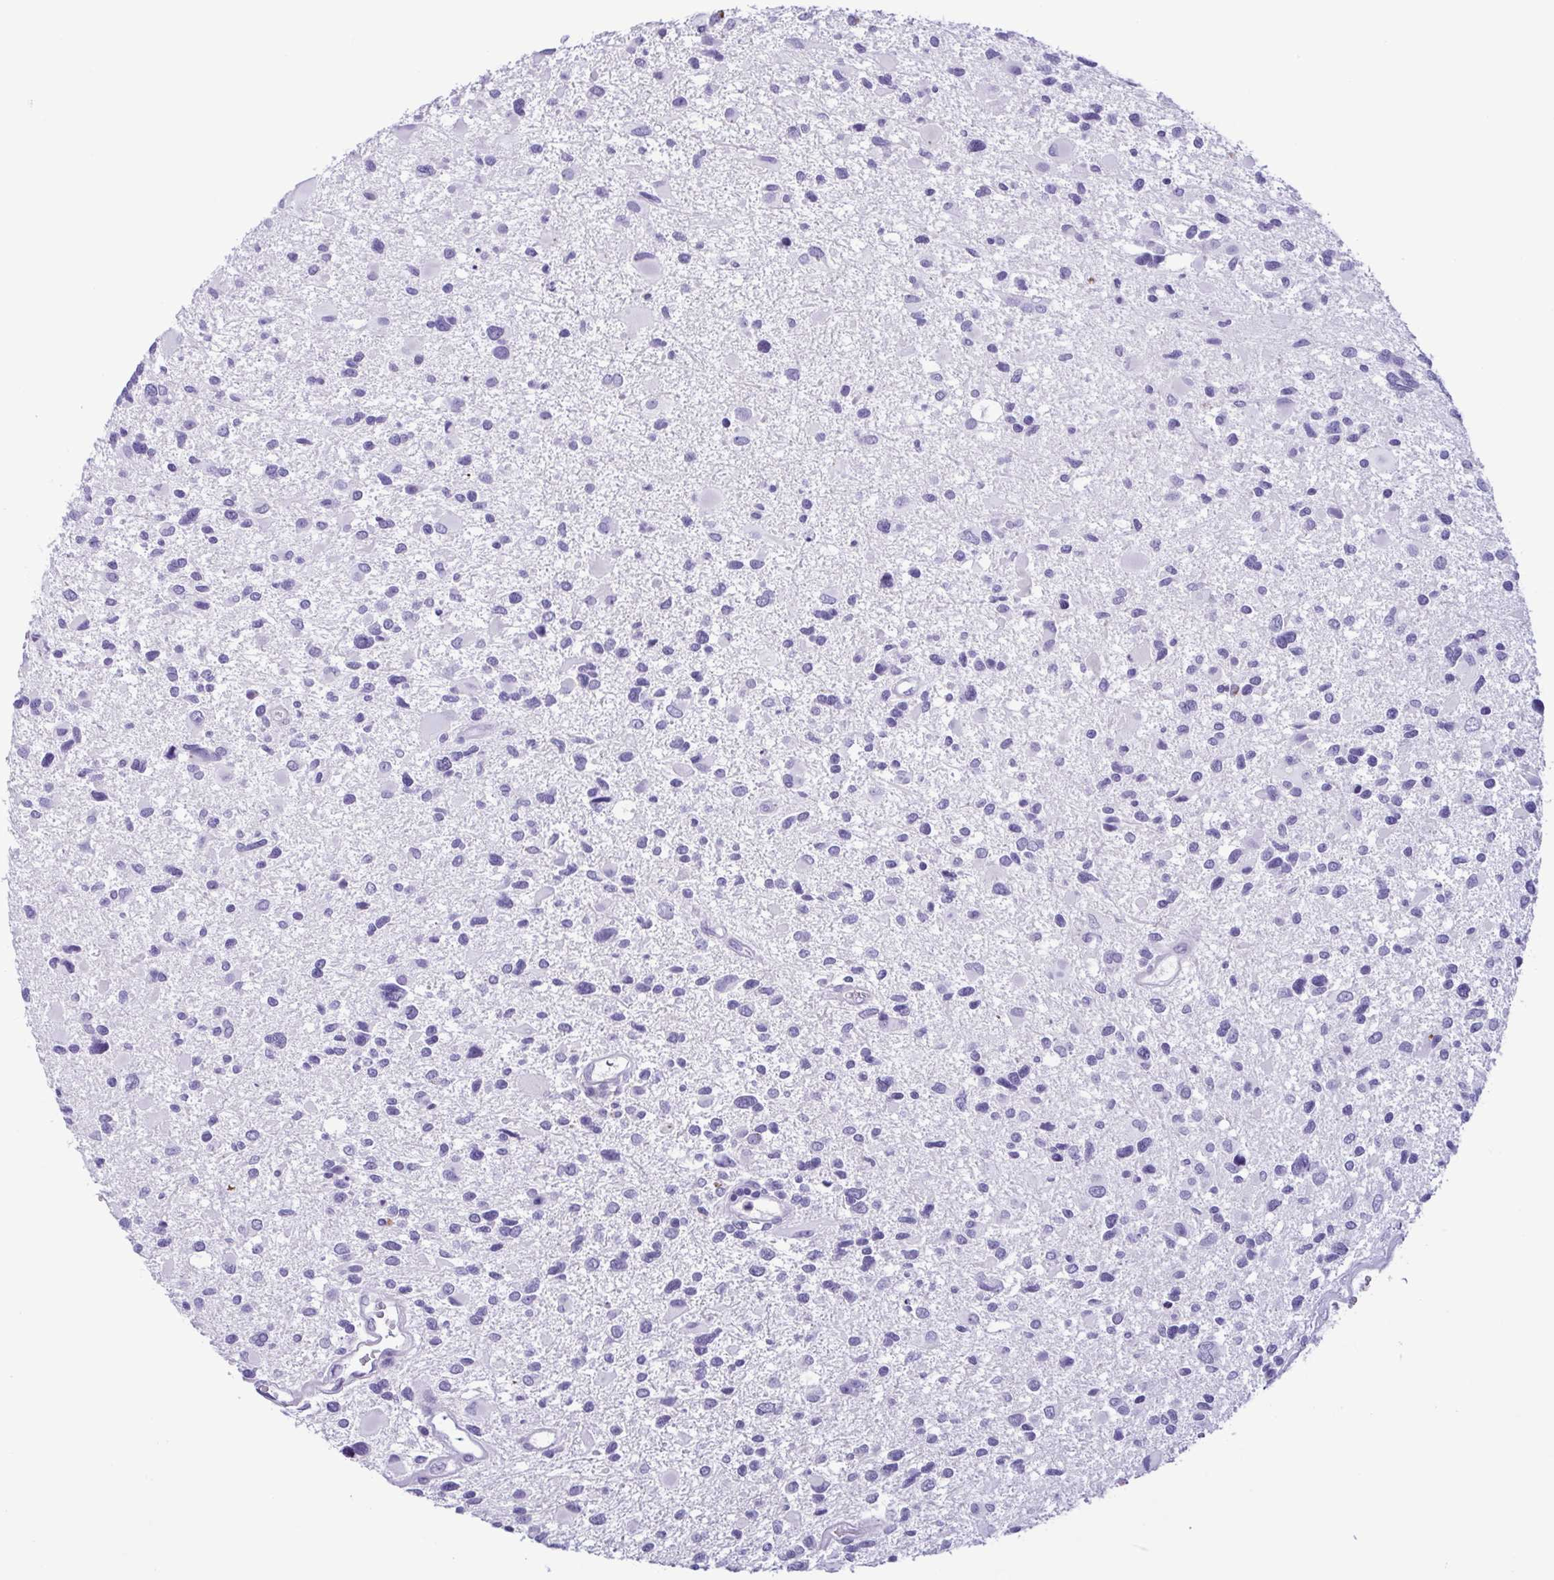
{"staining": {"intensity": "negative", "quantity": "none", "location": "none"}, "tissue": "glioma", "cell_type": "Tumor cells", "image_type": "cancer", "snomed": [{"axis": "morphology", "description": "Glioma, malignant, Low grade"}, {"axis": "topography", "description": "Brain"}], "caption": "Immunohistochemical staining of human malignant low-grade glioma reveals no significant expression in tumor cells.", "gene": "LTF", "patient": {"sex": "female", "age": 32}}